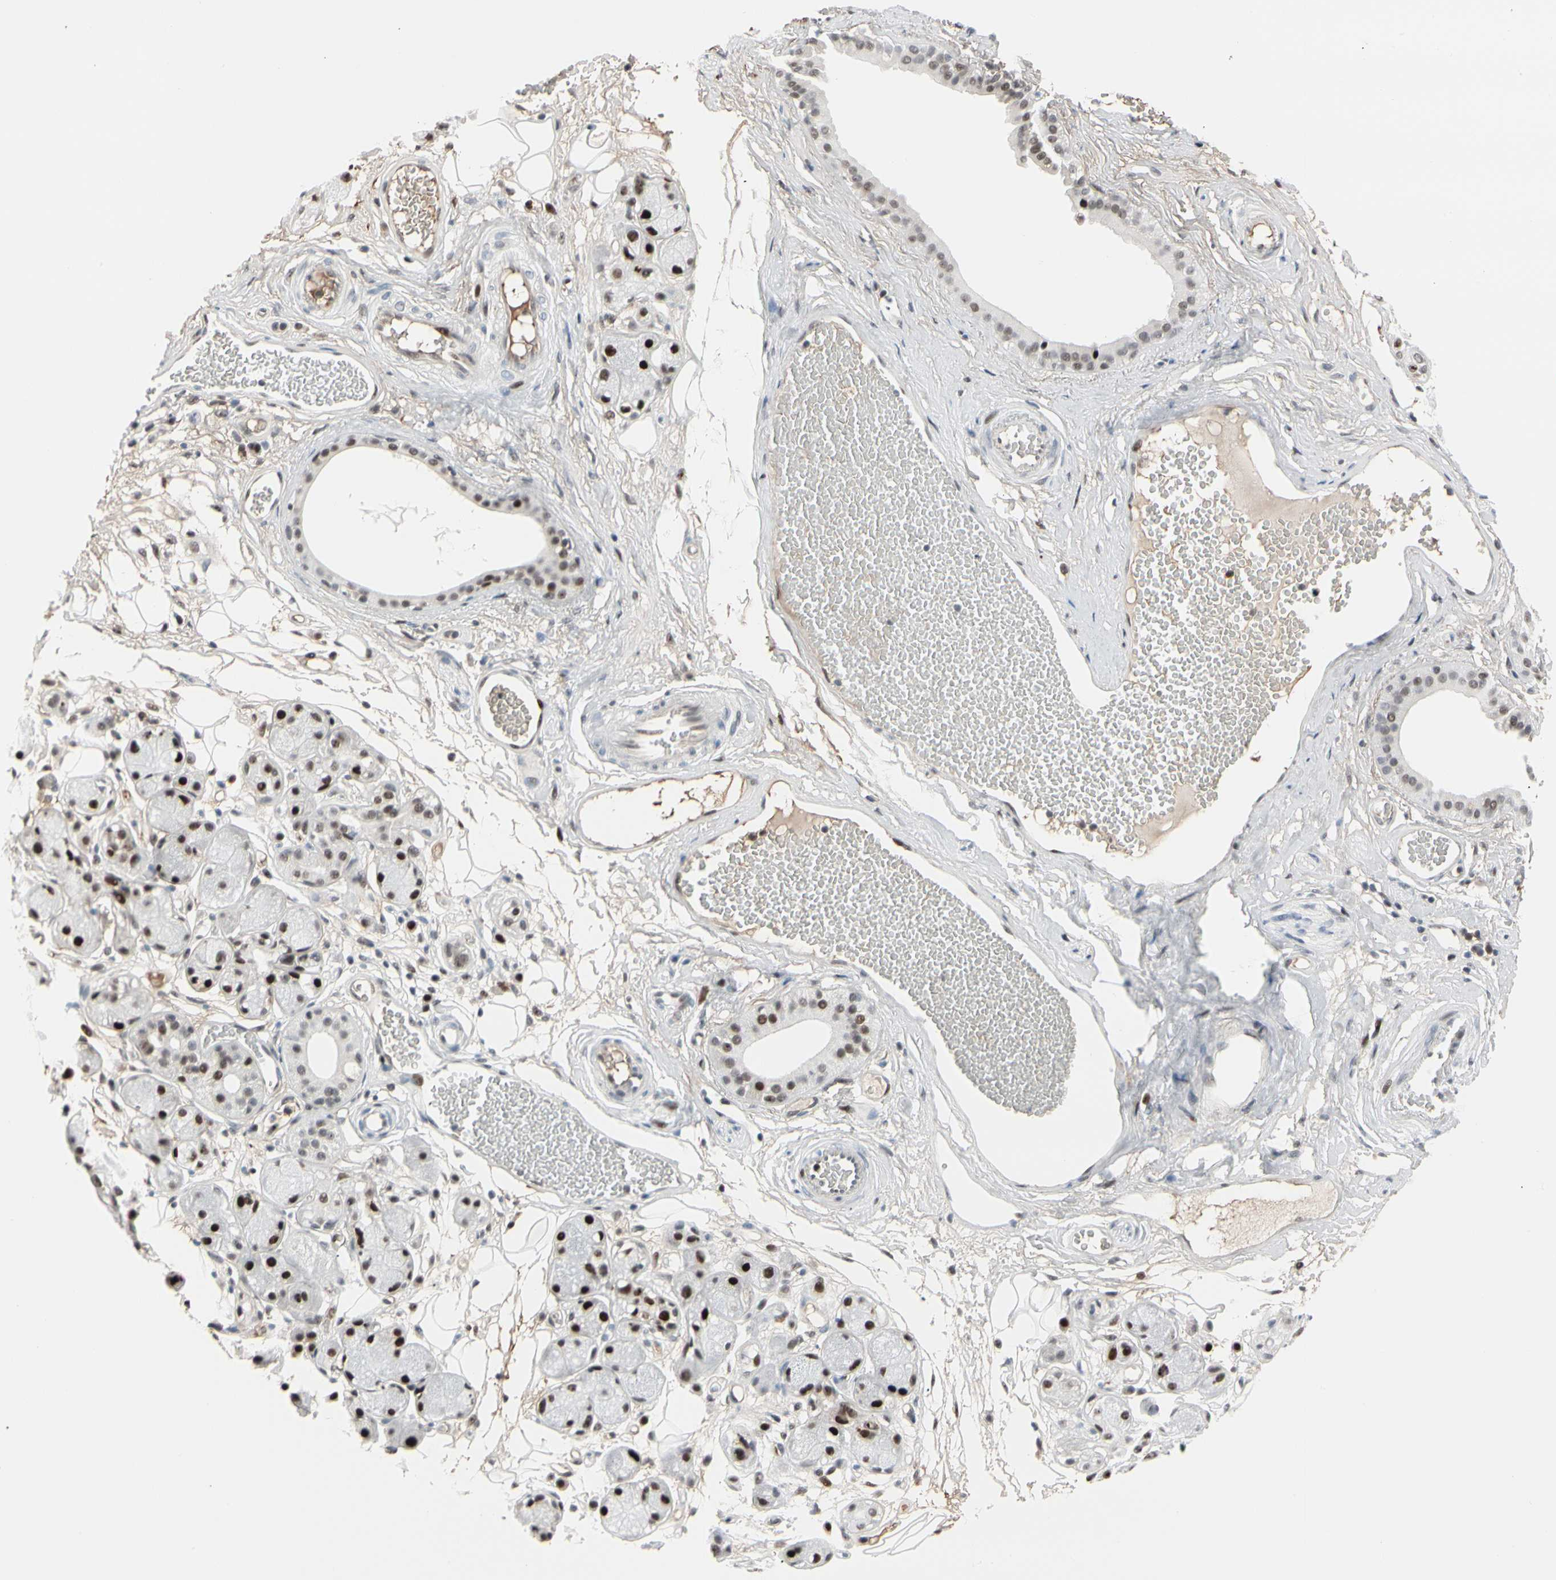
{"staining": {"intensity": "moderate", "quantity": "25%-75%", "location": "nuclear"}, "tissue": "adipose tissue", "cell_type": "Adipocytes", "image_type": "normal", "snomed": [{"axis": "morphology", "description": "Normal tissue, NOS"}, {"axis": "morphology", "description": "Inflammation, NOS"}, {"axis": "topography", "description": "Vascular tissue"}, {"axis": "topography", "description": "Salivary gland"}], "caption": "Approximately 25%-75% of adipocytes in benign human adipose tissue reveal moderate nuclear protein staining as visualized by brown immunohistochemical staining.", "gene": "FOXO3", "patient": {"sex": "female", "age": 75}}